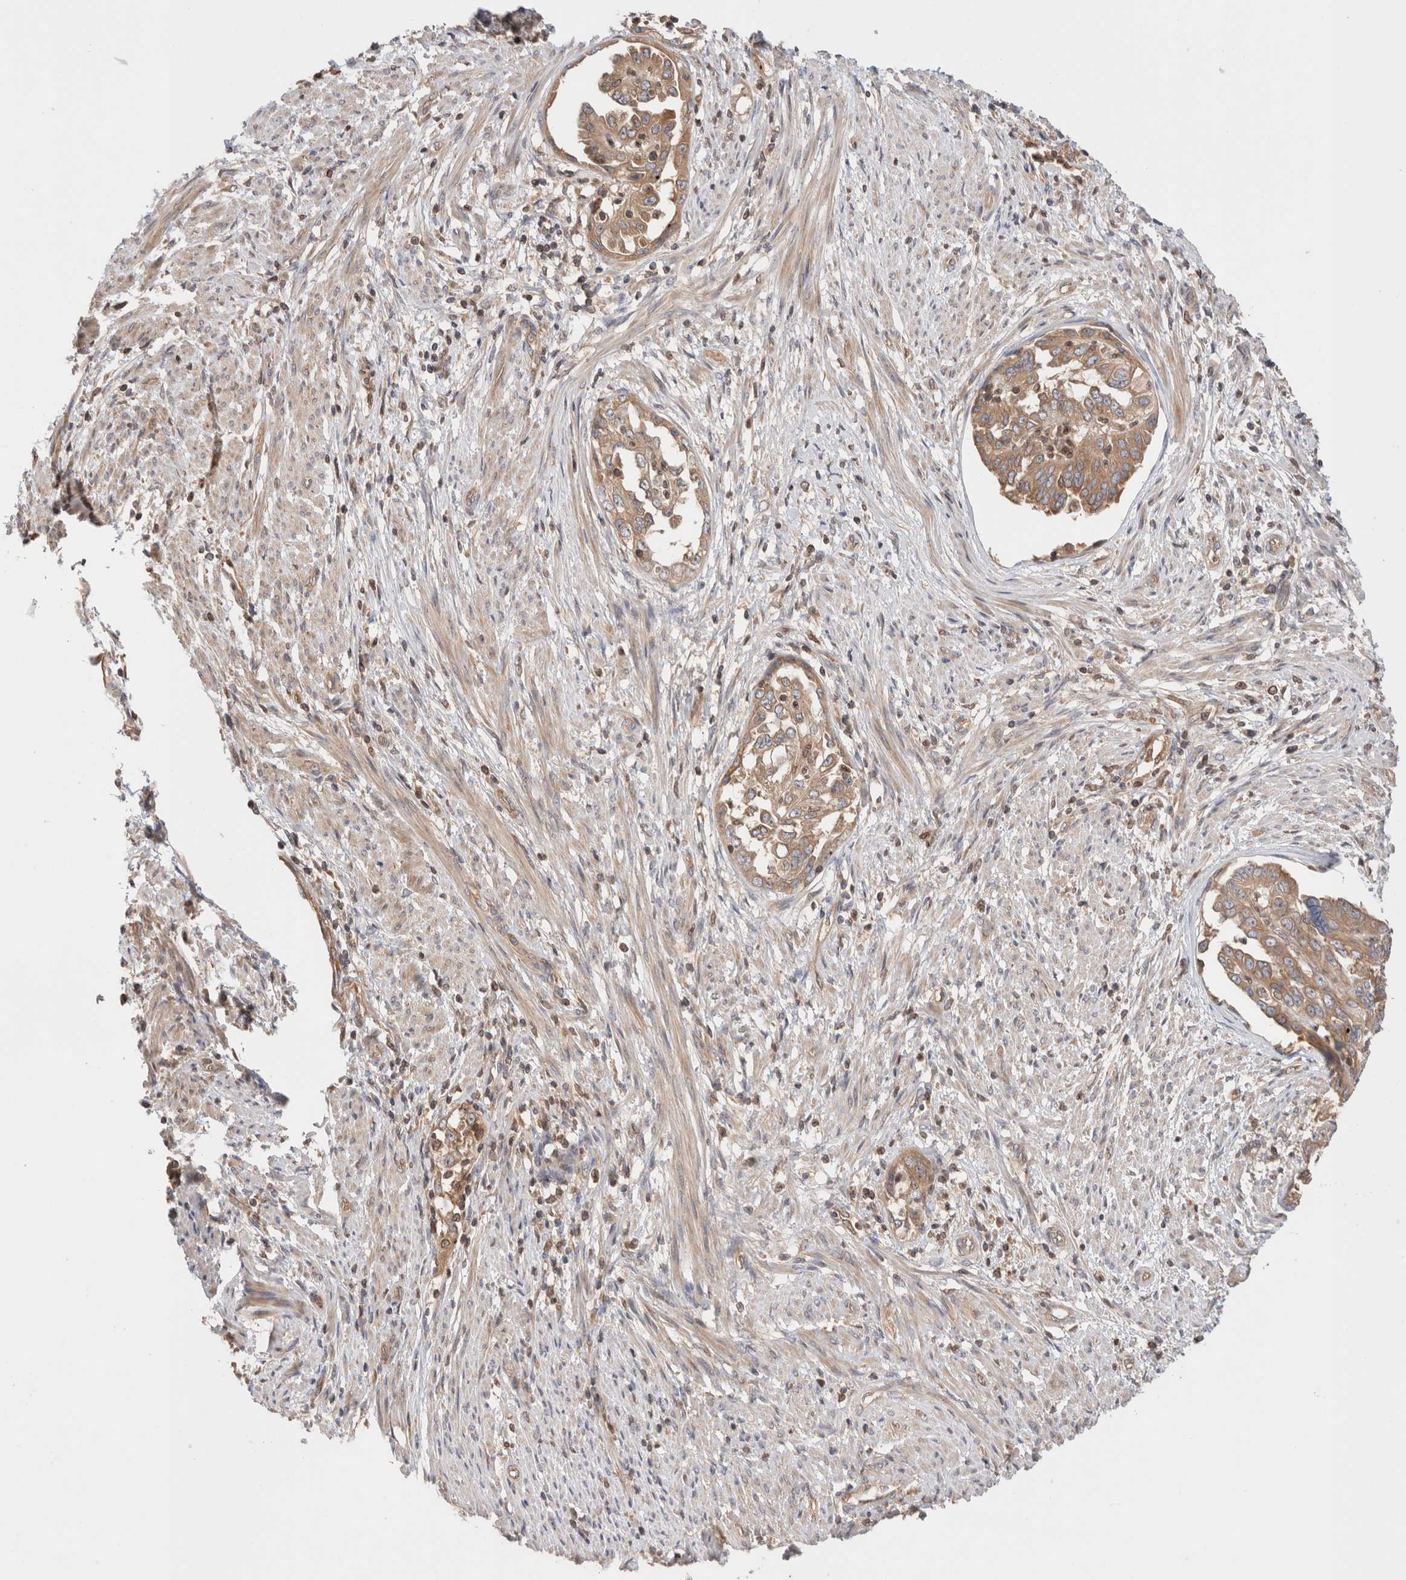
{"staining": {"intensity": "moderate", "quantity": ">75%", "location": "cytoplasmic/membranous"}, "tissue": "endometrial cancer", "cell_type": "Tumor cells", "image_type": "cancer", "snomed": [{"axis": "morphology", "description": "Adenocarcinoma, NOS"}, {"axis": "topography", "description": "Endometrium"}], "caption": "A medium amount of moderate cytoplasmic/membranous positivity is present in approximately >75% of tumor cells in adenocarcinoma (endometrial) tissue.", "gene": "SIKE1", "patient": {"sex": "female", "age": 85}}